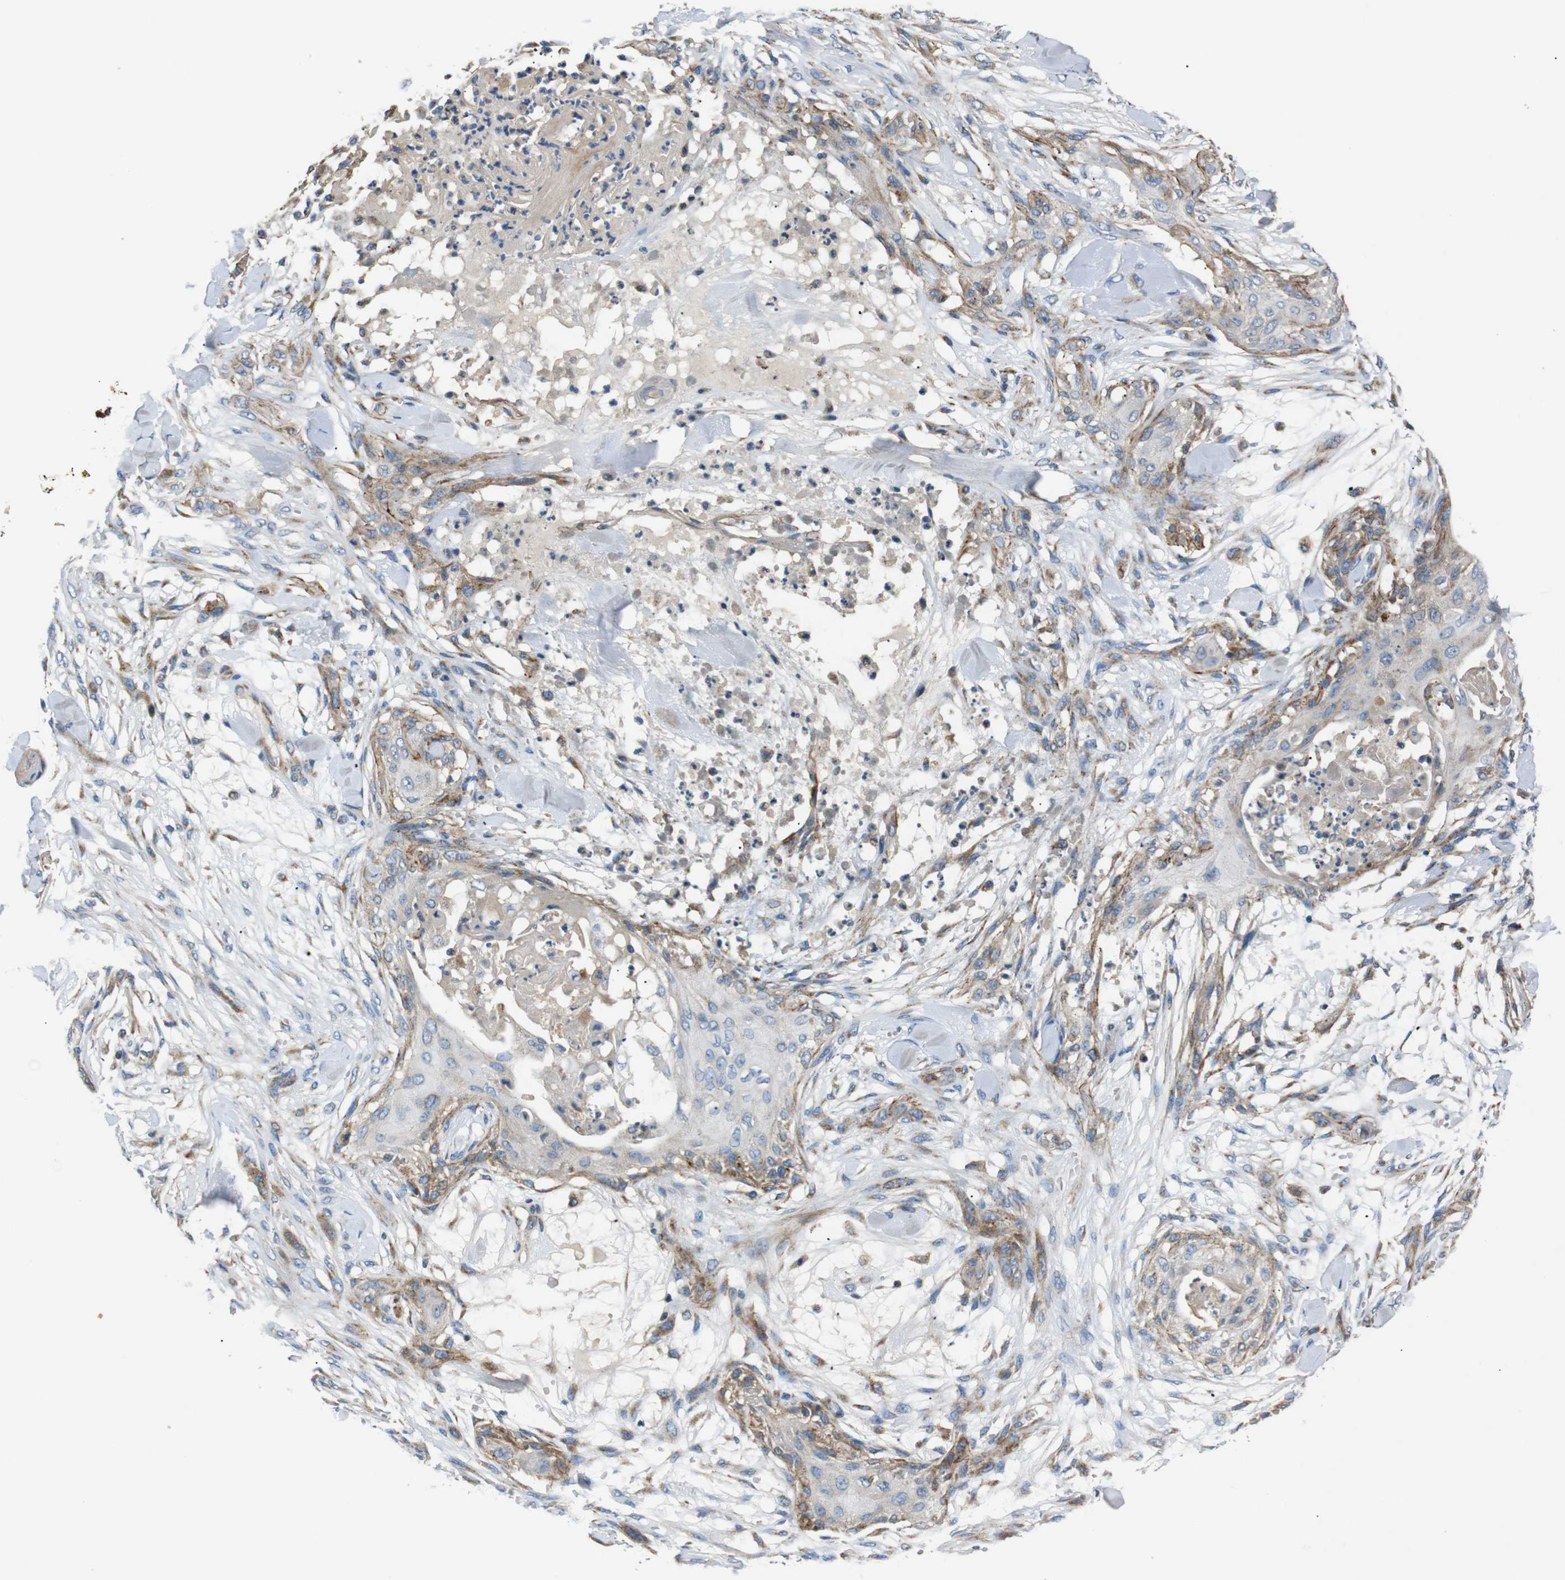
{"staining": {"intensity": "moderate", "quantity": "25%-75%", "location": "cytoplasmic/membranous"}, "tissue": "skin cancer", "cell_type": "Tumor cells", "image_type": "cancer", "snomed": [{"axis": "morphology", "description": "Squamous cell carcinoma, NOS"}, {"axis": "topography", "description": "Skin"}], "caption": "Human squamous cell carcinoma (skin) stained for a protein (brown) shows moderate cytoplasmic/membranous positive positivity in about 25%-75% of tumor cells.", "gene": "NETO2", "patient": {"sex": "female", "age": 59}}